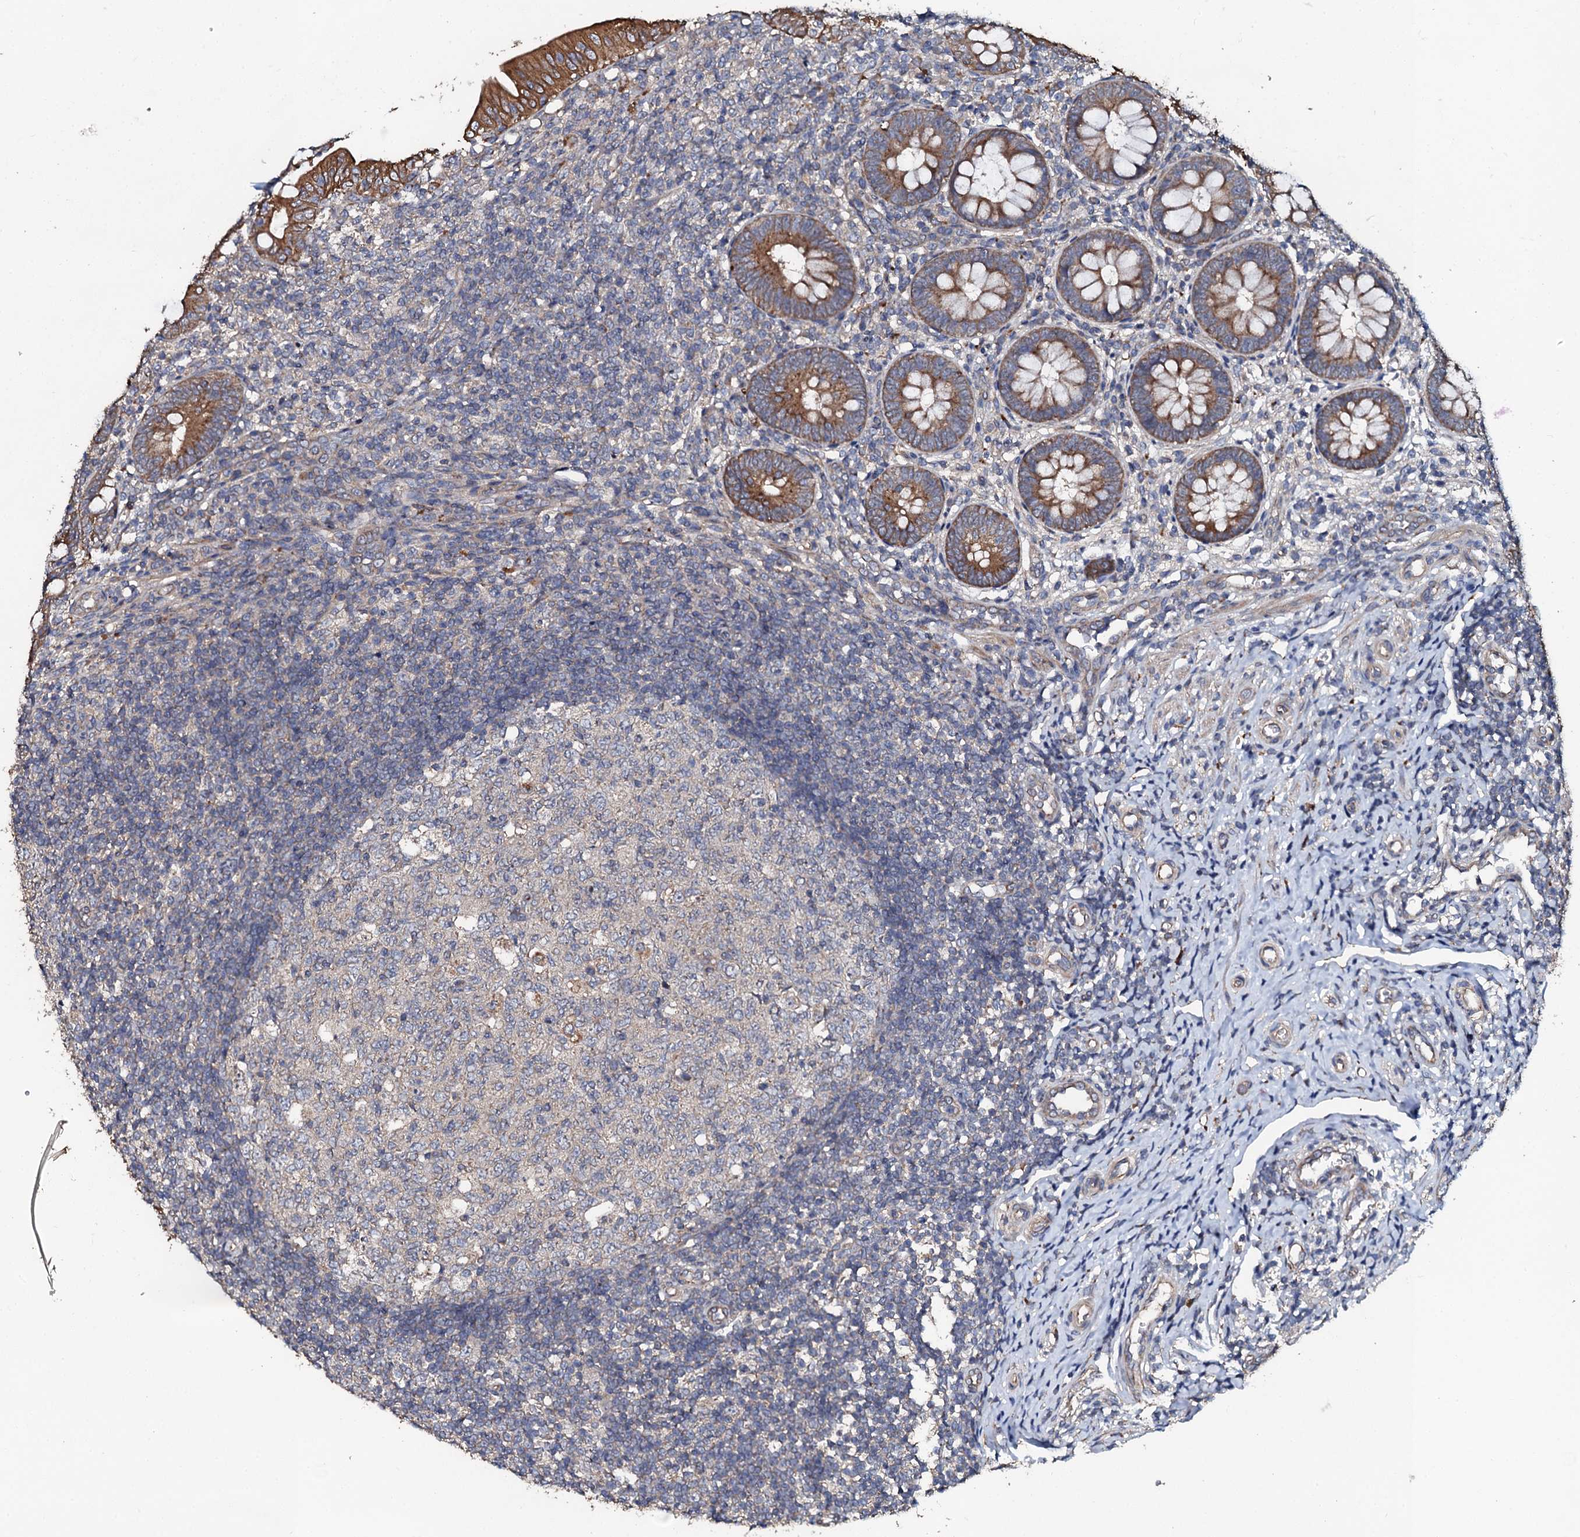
{"staining": {"intensity": "strong", "quantity": ">75%", "location": "cytoplasmic/membranous"}, "tissue": "appendix", "cell_type": "Glandular cells", "image_type": "normal", "snomed": [{"axis": "morphology", "description": "Normal tissue, NOS"}, {"axis": "topography", "description": "Appendix"}], "caption": "Protein staining demonstrates strong cytoplasmic/membranous expression in approximately >75% of glandular cells in benign appendix.", "gene": "GLCE", "patient": {"sex": "male", "age": 14}}